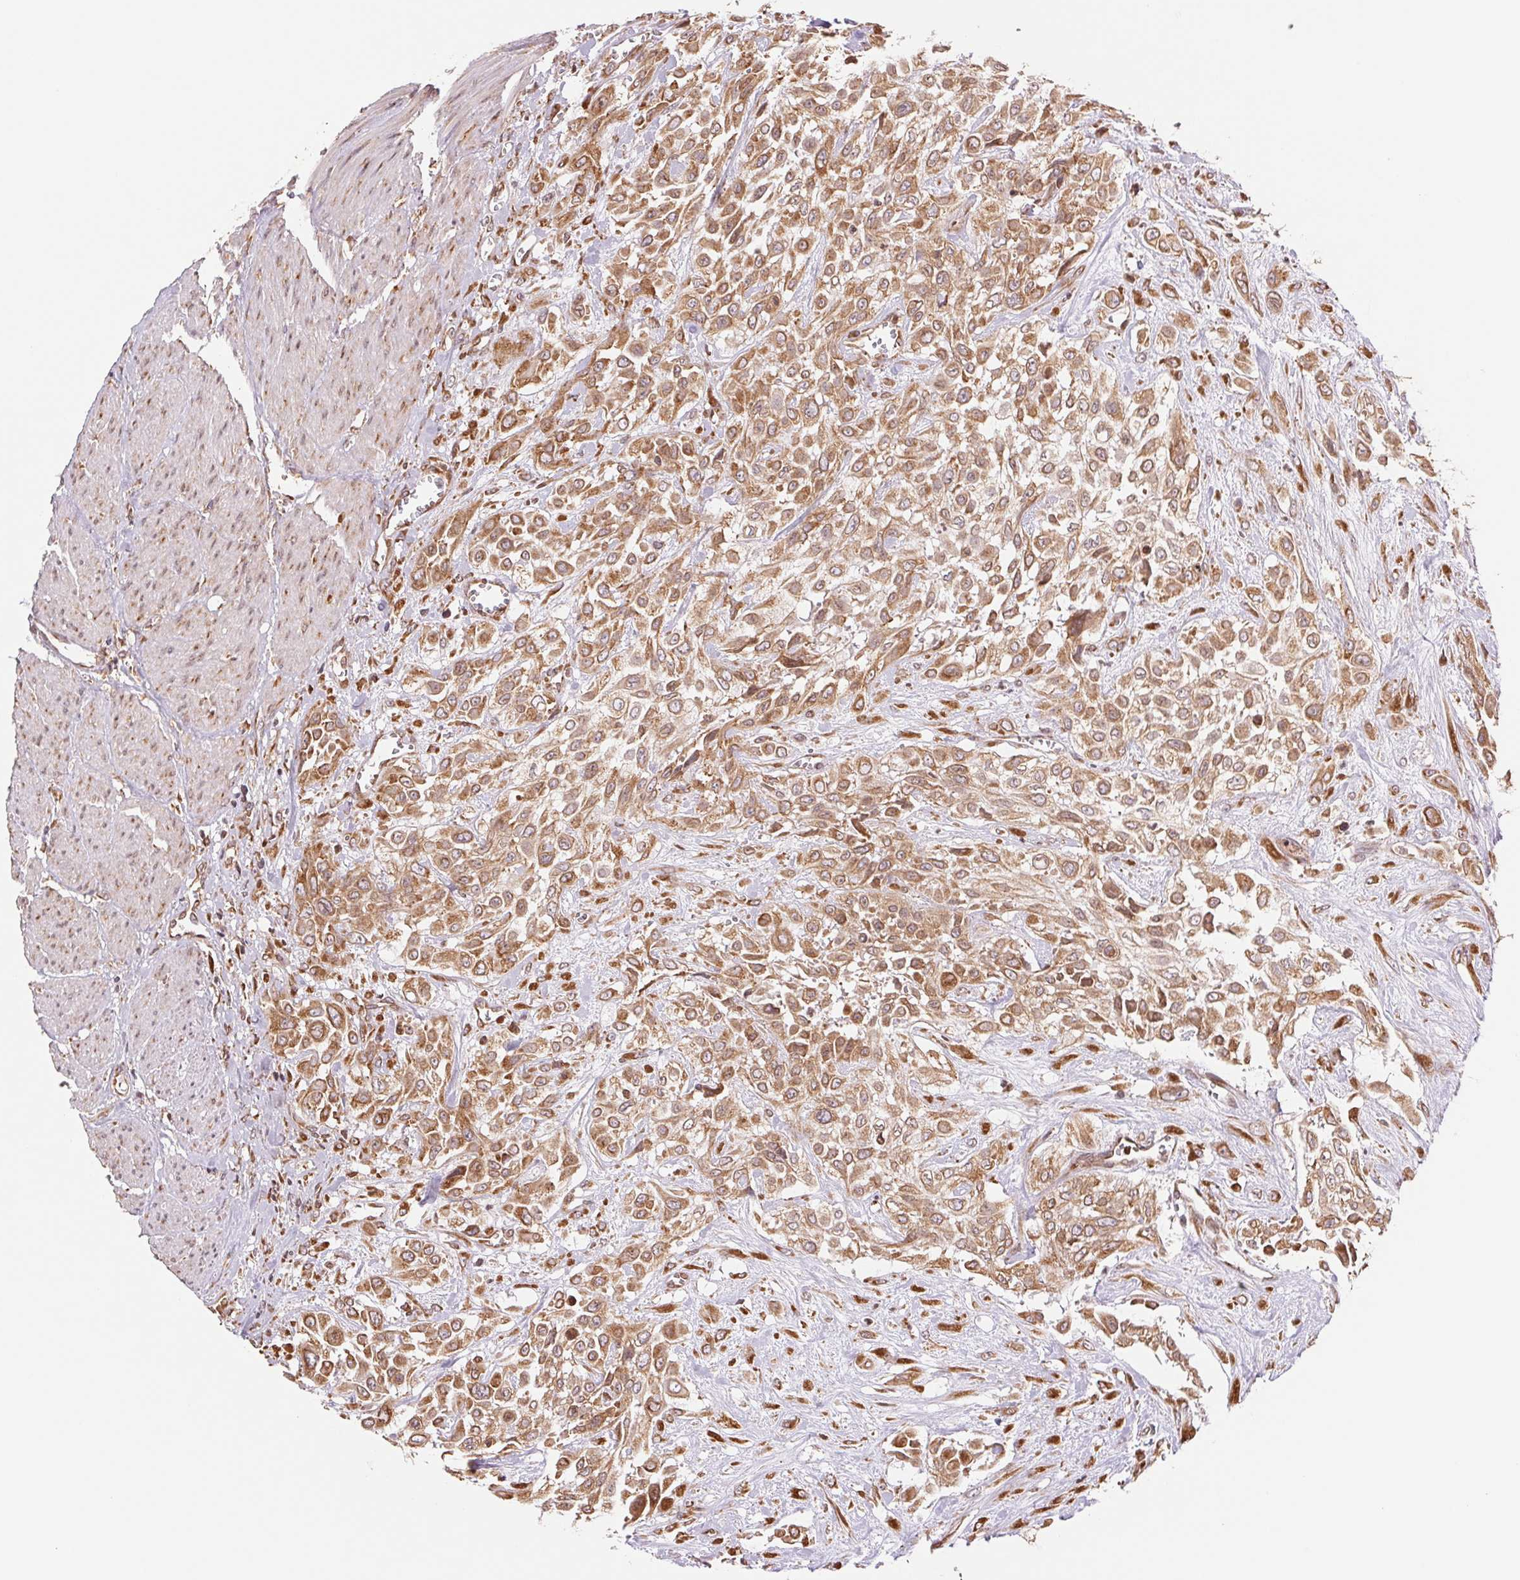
{"staining": {"intensity": "moderate", "quantity": ">75%", "location": "cytoplasmic/membranous"}, "tissue": "urothelial cancer", "cell_type": "Tumor cells", "image_type": "cancer", "snomed": [{"axis": "morphology", "description": "Urothelial carcinoma, High grade"}, {"axis": "topography", "description": "Urinary bladder"}], "caption": "High-grade urothelial carcinoma stained with DAB immunohistochemistry (IHC) shows medium levels of moderate cytoplasmic/membranous expression in about >75% of tumor cells.", "gene": "RPN1", "patient": {"sex": "male", "age": 57}}